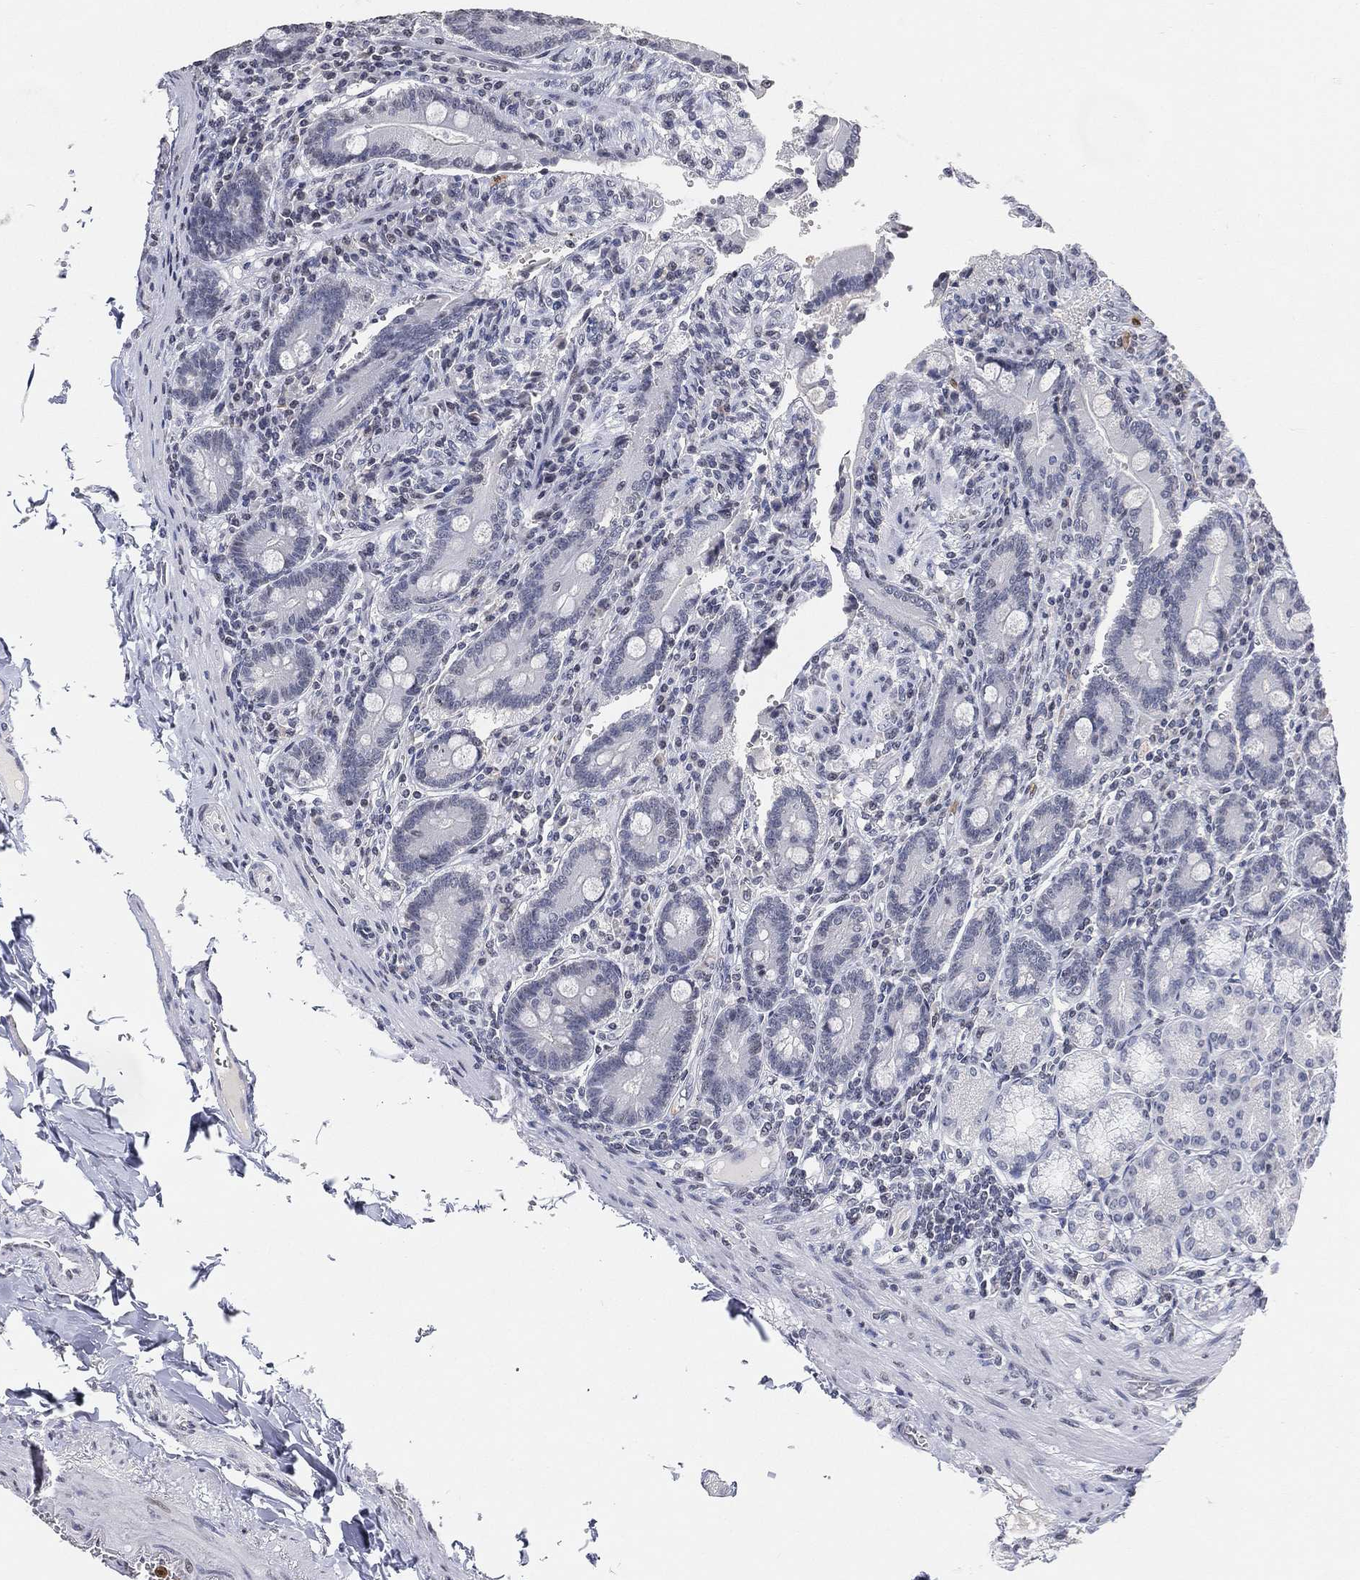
{"staining": {"intensity": "negative", "quantity": "none", "location": "none"}, "tissue": "duodenum", "cell_type": "Glandular cells", "image_type": "normal", "snomed": [{"axis": "morphology", "description": "Normal tissue, NOS"}, {"axis": "topography", "description": "Duodenum"}], "caption": "Glandular cells are negative for protein expression in unremarkable human duodenum. The staining was performed using DAB to visualize the protein expression in brown, while the nuclei were stained in blue with hematoxylin (Magnification: 20x).", "gene": "ARG1", "patient": {"sex": "female", "age": 62}}